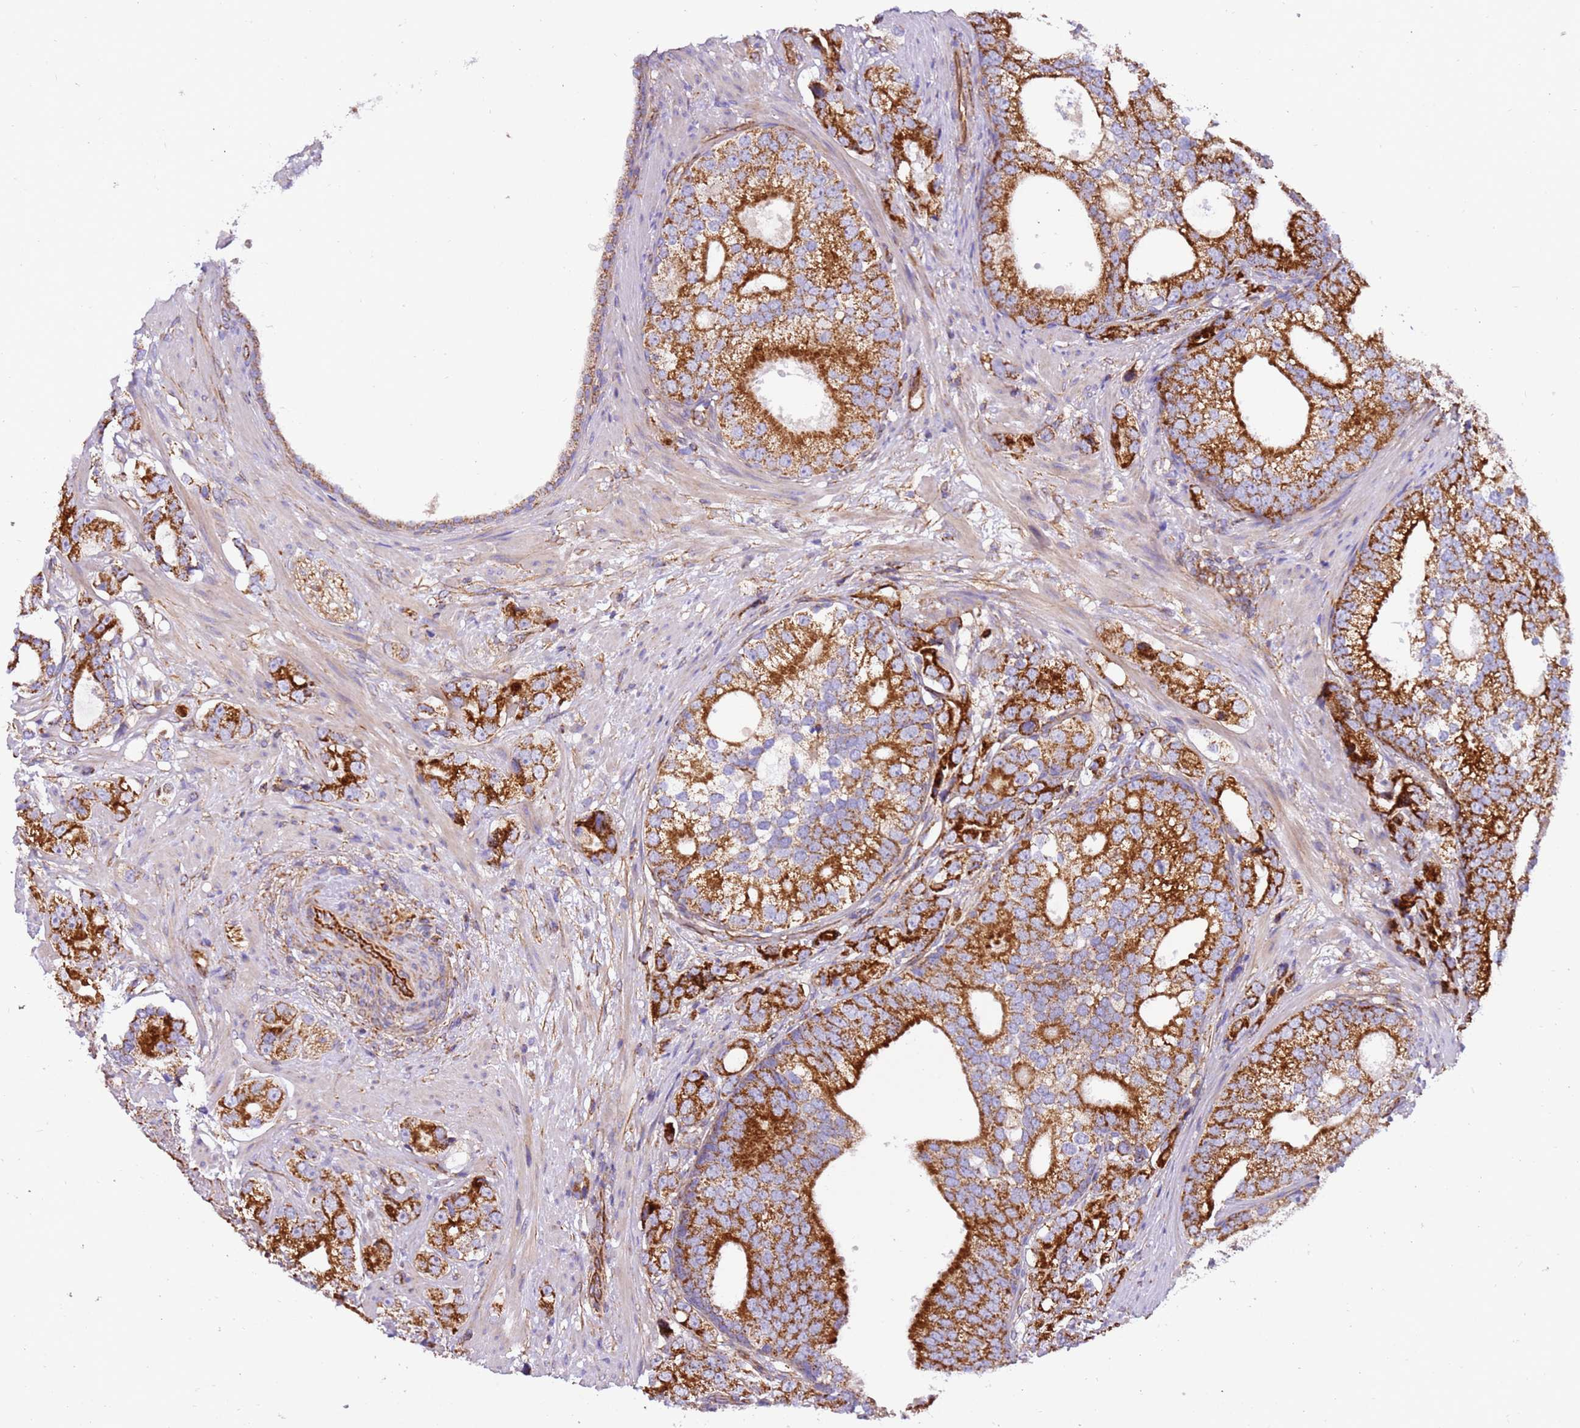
{"staining": {"intensity": "strong", "quantity": ">75%", "location": "cytoplasmic/membranous"}, "tissue": "prostate cancer", "cell_type": "Tumor cells", "image_type": "cancer", "snomed": [{"axis": "morphology", "description": "Adenocarcinoma, High grade"}, {"axis": "topography", "description": "Prostate"}], "caption": "IHC histopathology image of neoplastic tissue: prostate cancer stained using immunohistochemistry (IHC) exhibits high levels of strong protein expression localized specifically in the cytoplasmic/membranous of tumor cells, appearing as a cytoplasmic/membranous brown color.", "gene": "MRPL20", "patient": {"sex": "male", "age": 75}}